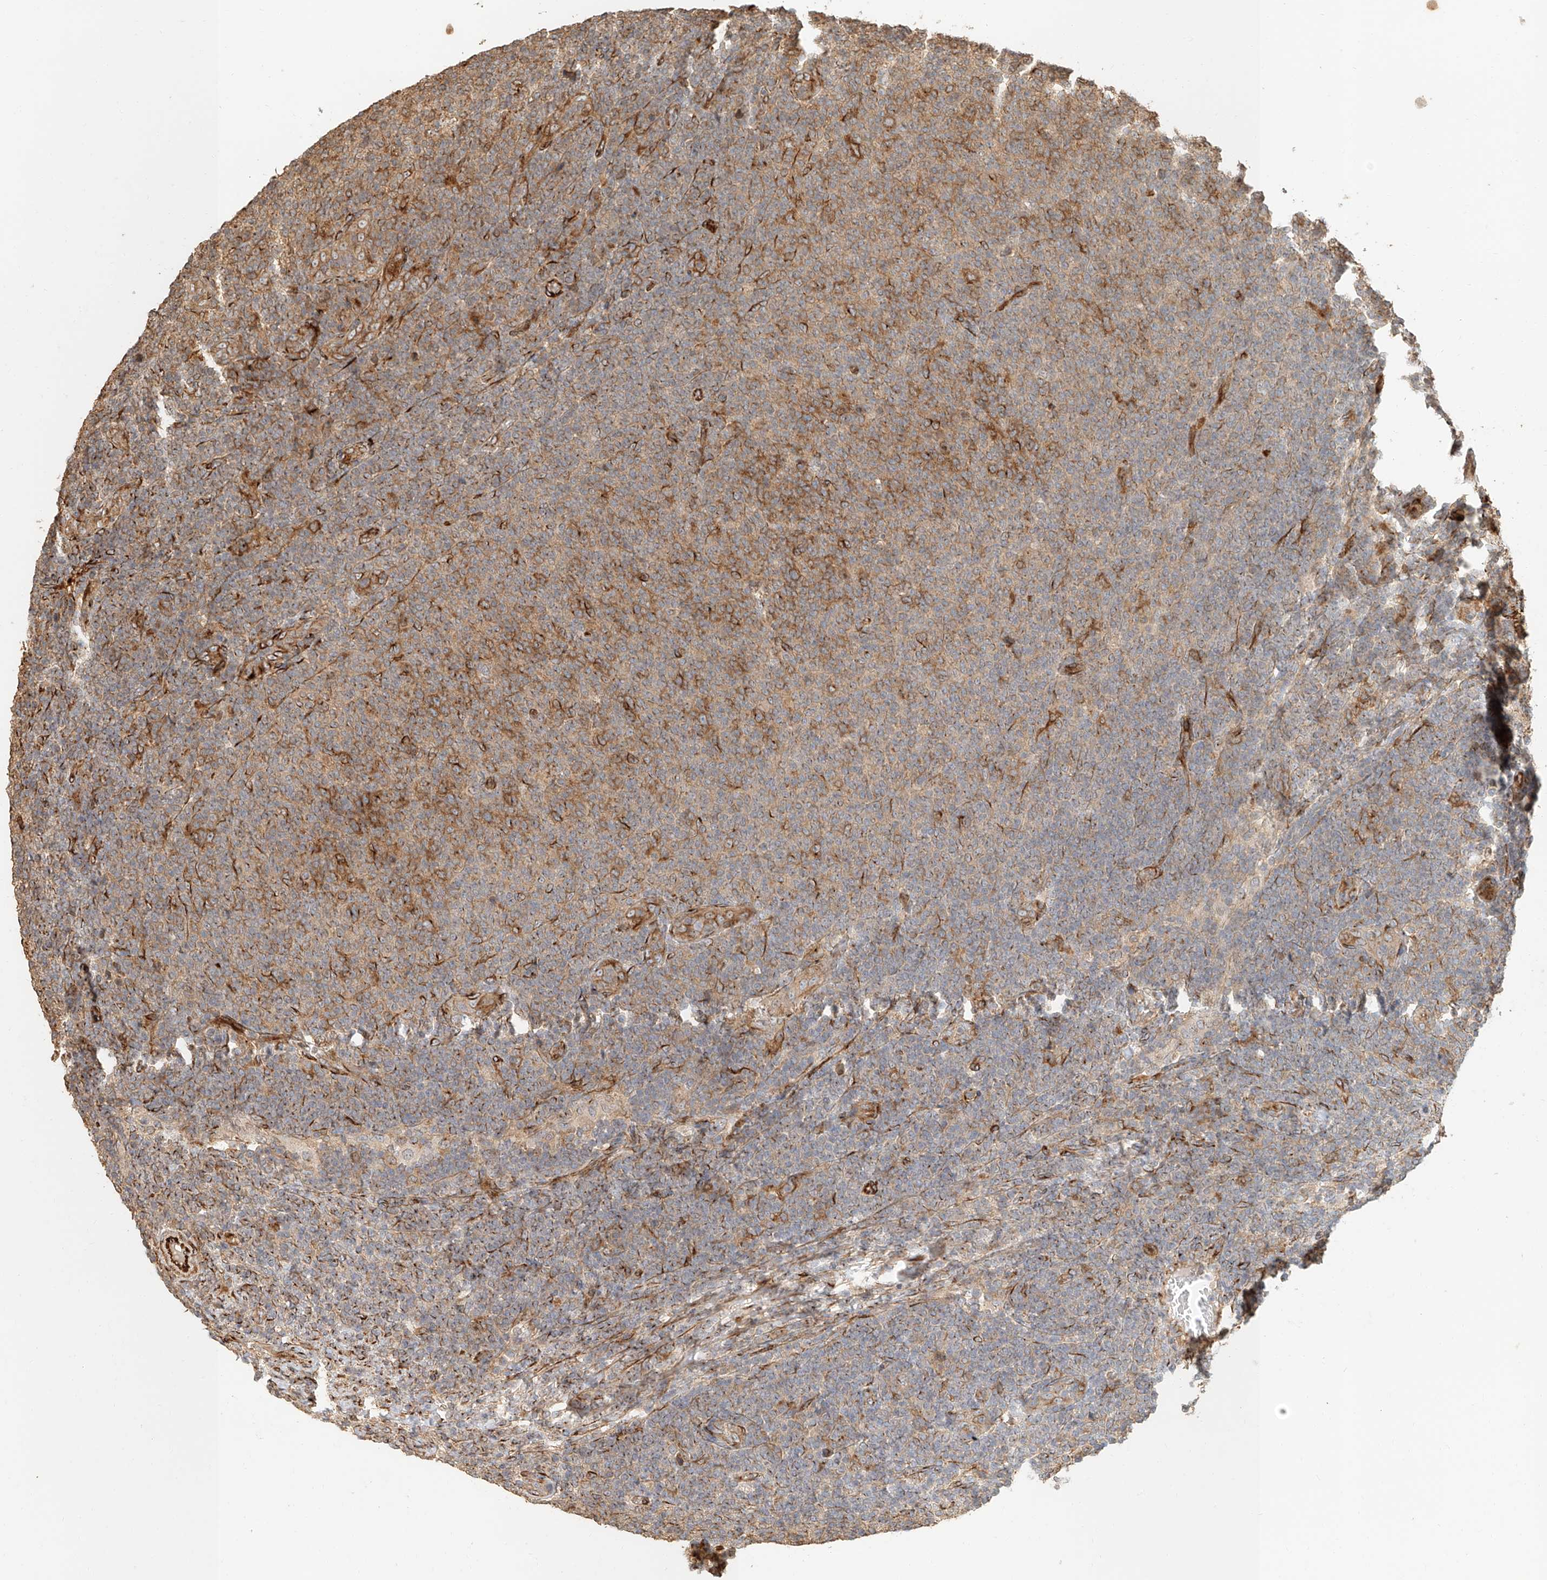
{"staining": {"intensity": "moderate", "quantity": ">75%", "location": "cytoplasmic/membranous"}, "tissue": "lymphoma", "cell_type": "Tumor cells", "image_type": "cancer", "snomed": [{"axis": "morphology", "description": "Malignant lymphoma, non-Hodgkin's type, Low grade"}, {"axis": "topography", "description": "Lymph node"}], "caption": "A micrograph of human malignant lymphoma, non-Hodgkin's type (low-grade) stained for a protein reveals moderate cytoplasmic/membranous brown staining in tumor cells.", "gene": "NAP1L1", "patient": {"sex": "male", "age": 66}}